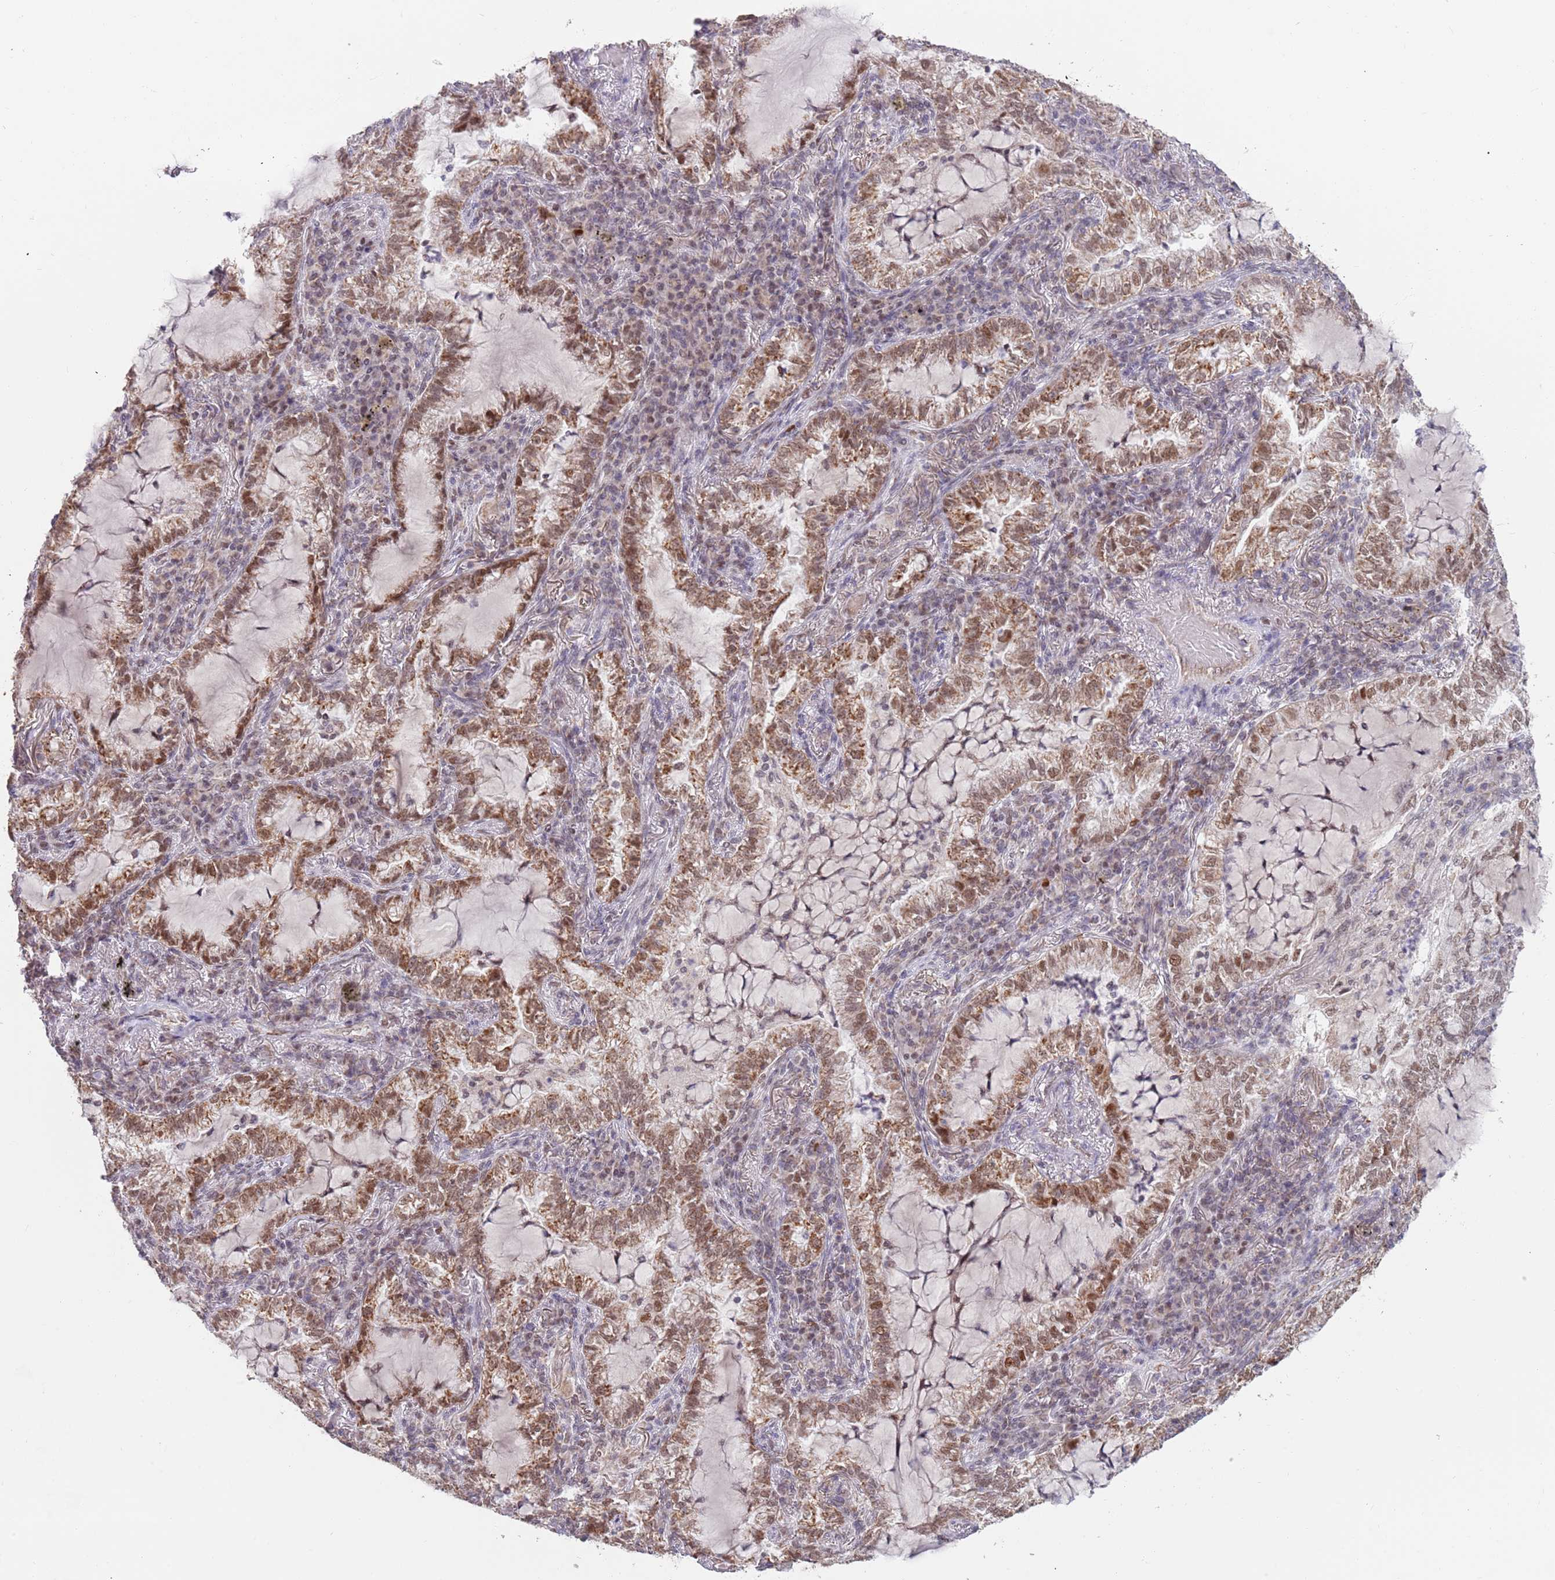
{"staining": {"intensity": "moderate", "quantity": ">75%", "location": "cytoplasmic/membranous,nuclear"}, "tissue": "lung cancer", "cell_type": "Tumor cells", "image_type": "cancer", "snomed": [{"axis": "morphology", "description": "Adenocarcinoma, NOS"}, {"axis": "topography", "description": "Lung"}], "caption": "Immunohistochemical staining of lung cancer exhibits moderate cytoplasmic/membranous and nuclear protein staining in approximately >75% of tumor cells.", "gene": "TIMM13", "patient": {"sex": "female", "age": 73}}